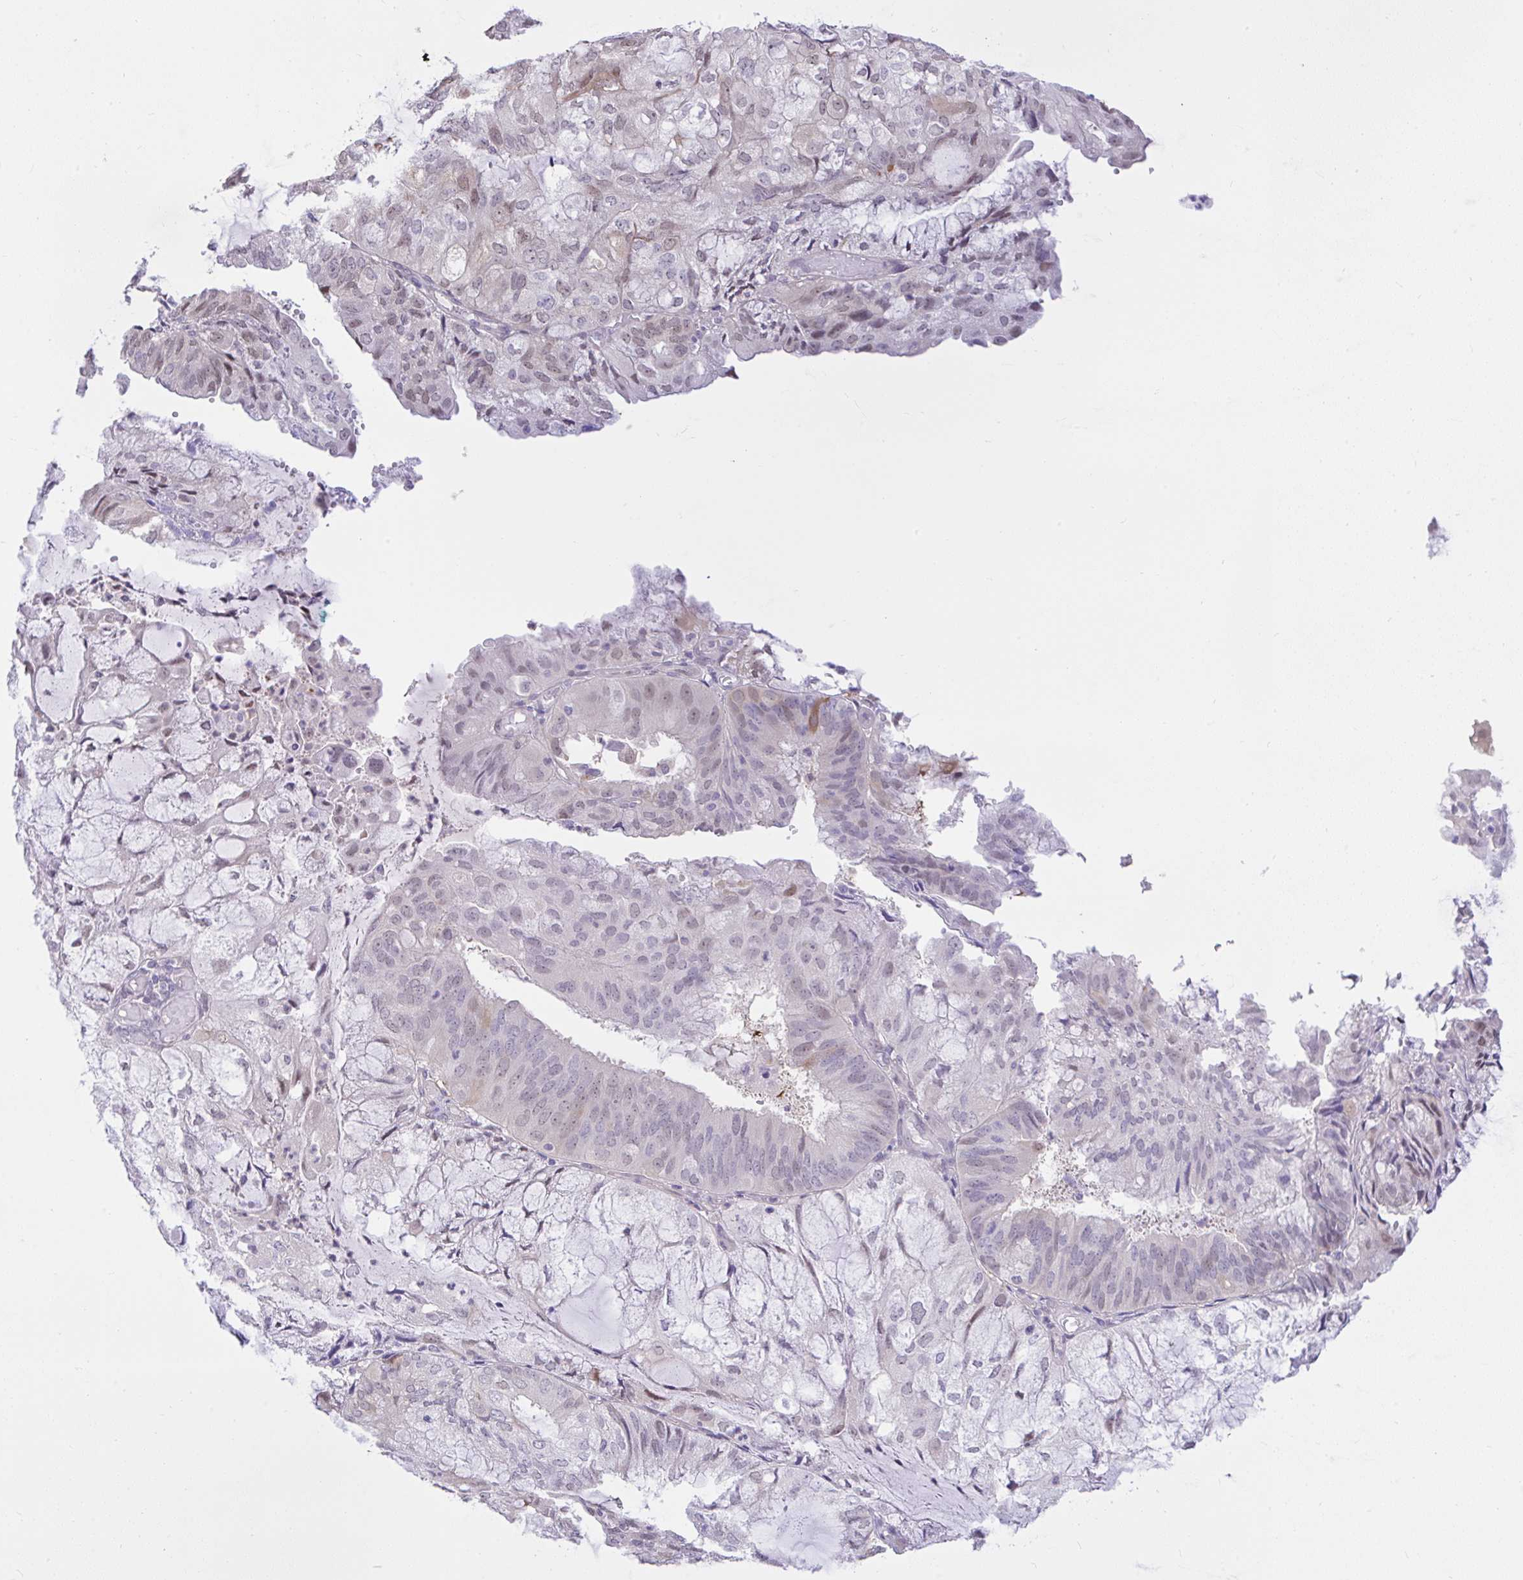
{"staining": {"intensity": "weak", "quantity": "<25%", "location": "nuclear"}, "tissue": "endometrial cancer", "cell_type": "Tumor cells", "image_type": "cancer", "snomed": [{"axis": "morphology", "description": "Adenocarcinoma, NOS"}, {"axis": "topography", "description": "Endometrium"}], "caption": "Immunohistochemistry (IHC) histopathology image of neoplastic tissue: human endometrial adenocarcinoma stained with DAB displays no significant protein staining in tumor cells.", "gene": "ZNF485", "patient": {"sex": "female", "age": 81}}